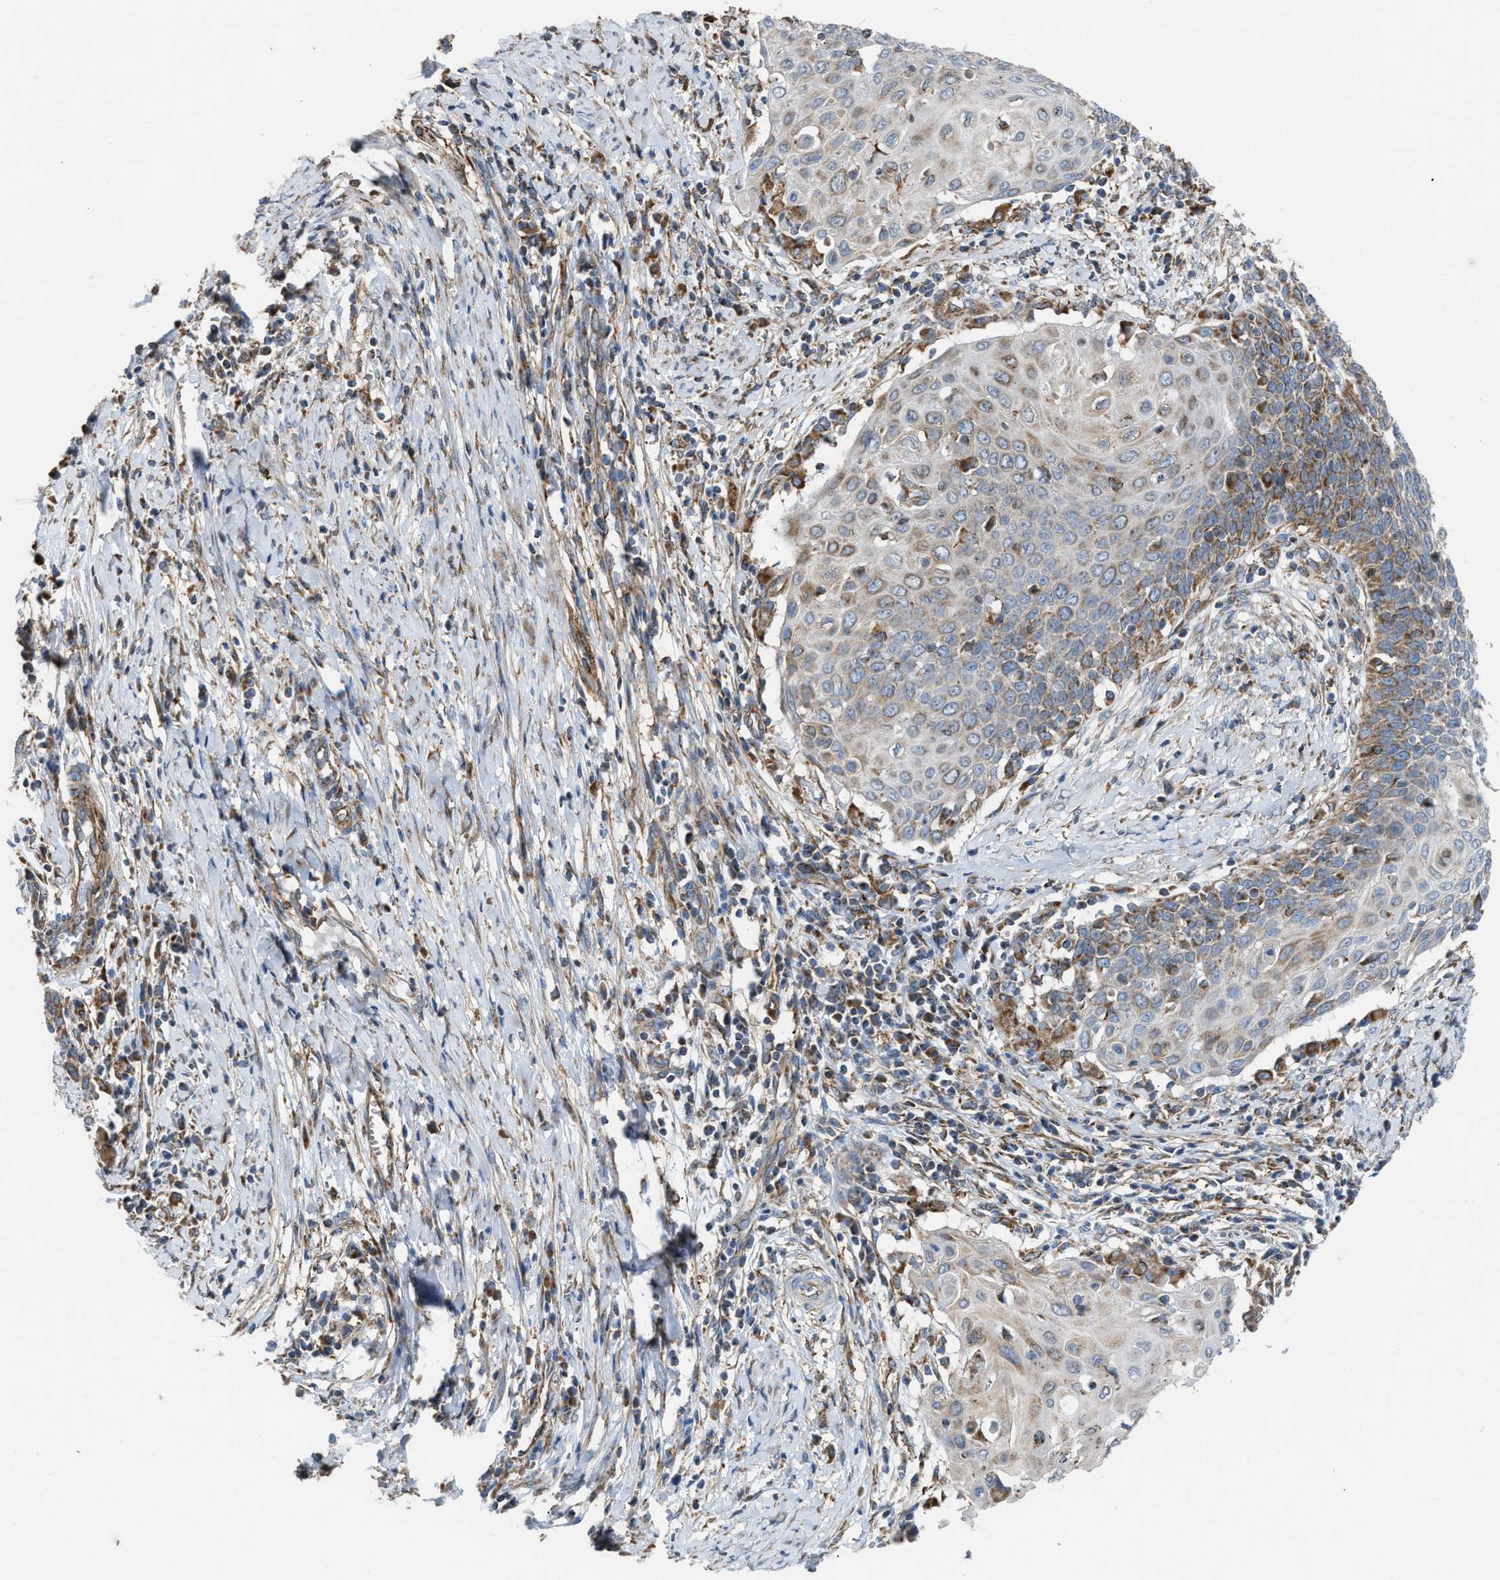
{"staining": {"intensity": "moderate", "quantity": "25%-75%", "location": "cytoplasmic/membranous"}, "tissue": "cervical cancer", "cell_type": "Tumor cells", "image_type": "cancer", "snomed": [{"axis": "morphology", "description": "Squamous cell carcinoma, NOS"}, {"axis": "topography", "description": "Cervix"}], "caption": "Protein staining demonstrates moderate cytoplasmic/membranous staining in approximately 25%-75% of tumor cells in cervical squamous cell carcinoma. (DAB = brown stain, brightfield microscopy at high magnification).", "gene": "SLC10A3", "patient": {"sex": "female", "age": 39}}